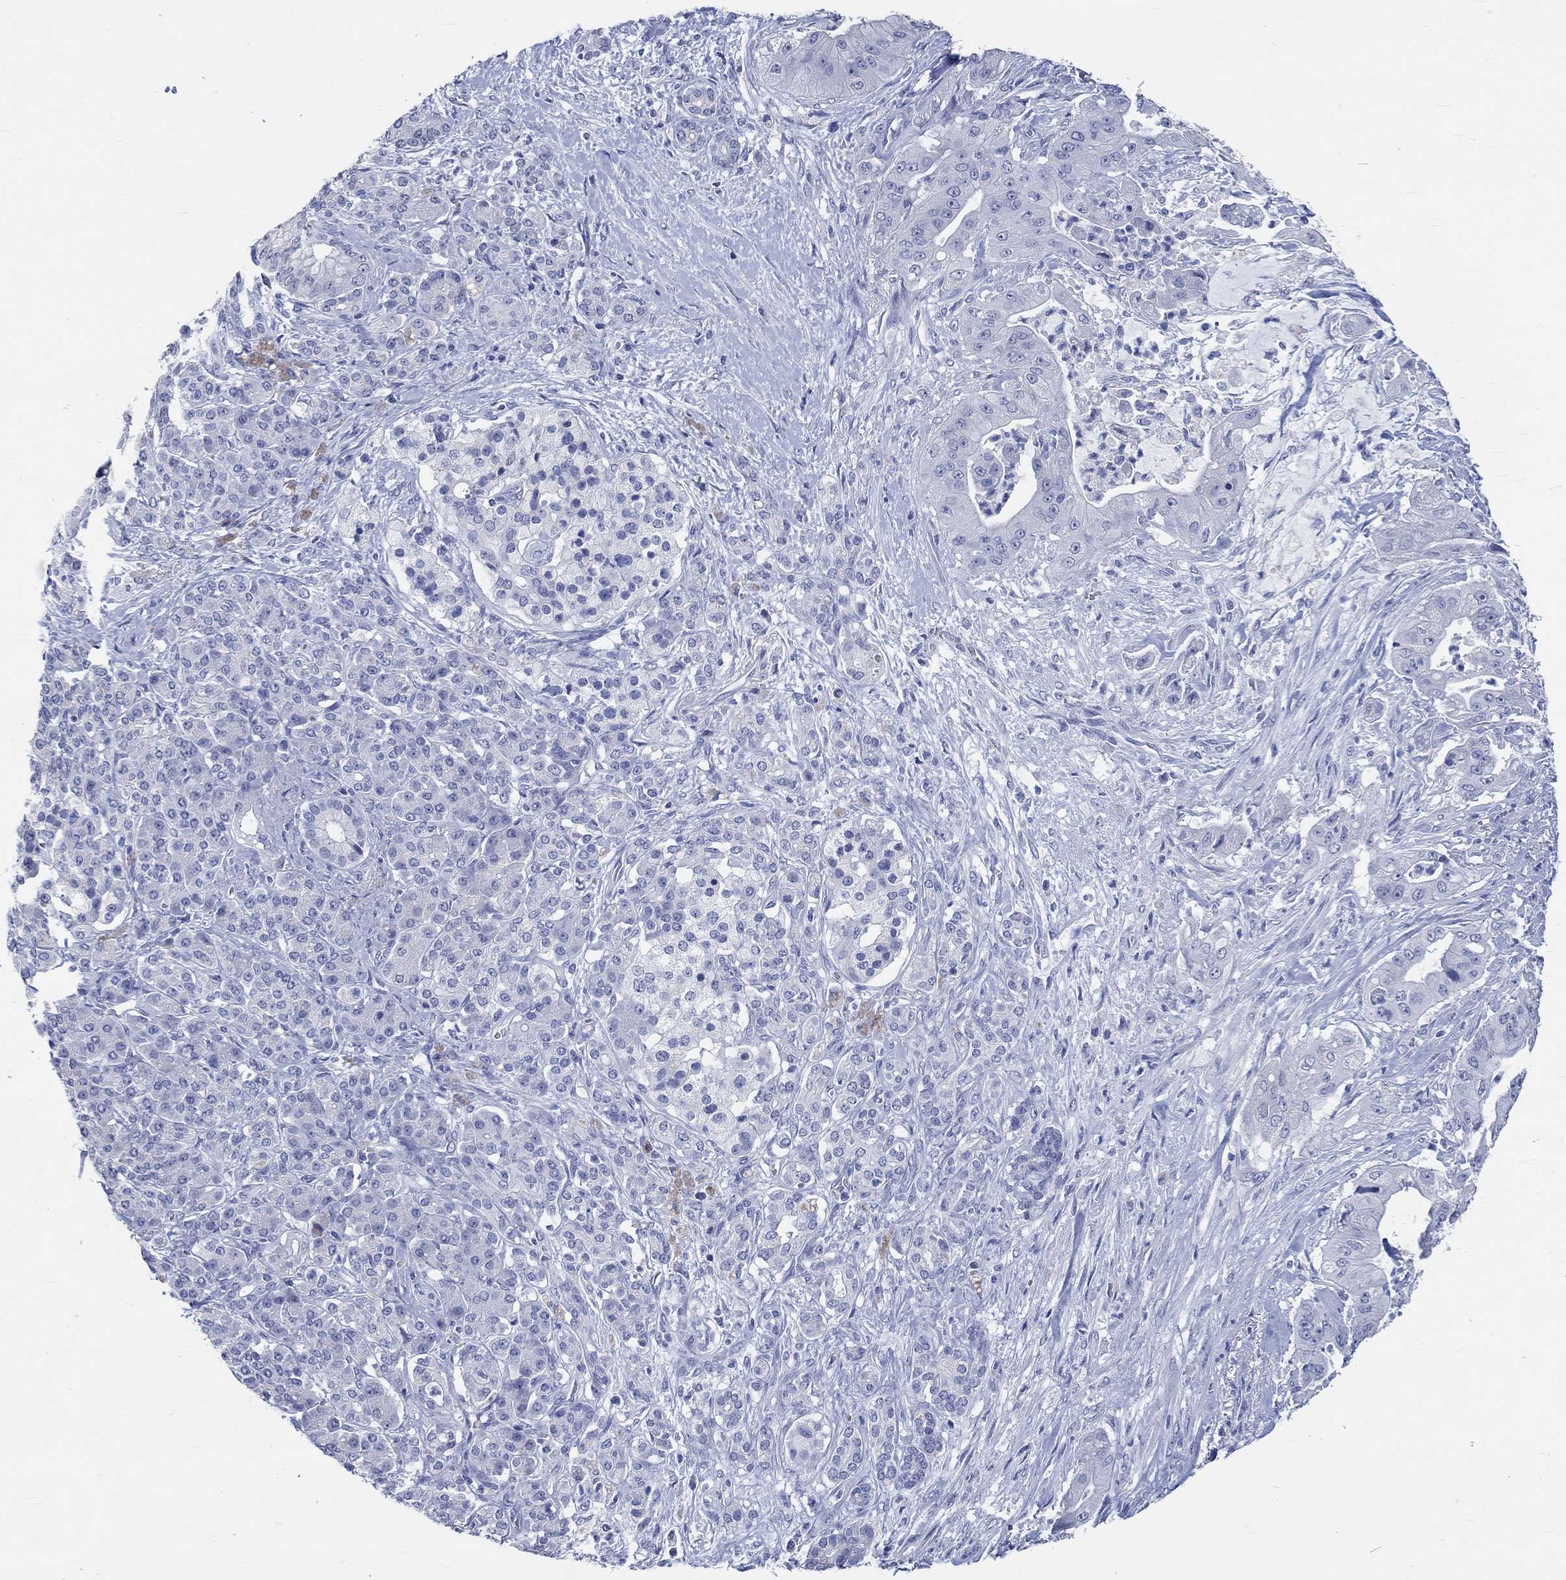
{"staining": {"intensity": "negative", "quantity": "none", "location": "none"}, "tissue": "pancreatic cancer", "cell_type": "Tumor cells", "image_type": "cancer", "snomed": [{"axis": "morphology", "description": "Normal tissue, NOS"}, {"axis": "morphology", "description": "Inflammation, NOS"}, {"axis": "morphology", "description": "Adenocarcinoma, NOS"}, {"axis": "topography", "description": "Pancreas"}], "caption": "Adenocarcinoma (pancreatic) was stained to show a protein in brown. There is no significant staining in tumor cells. (Stains: DAB (3,3'-diaminobenzidine) immunohistochemistry with hematoxylin counter stain, Microscopy: brightfield microscopy at high magnification).", "gene": "C4orf47", "patient": {"sex": "male", "age": 57}}